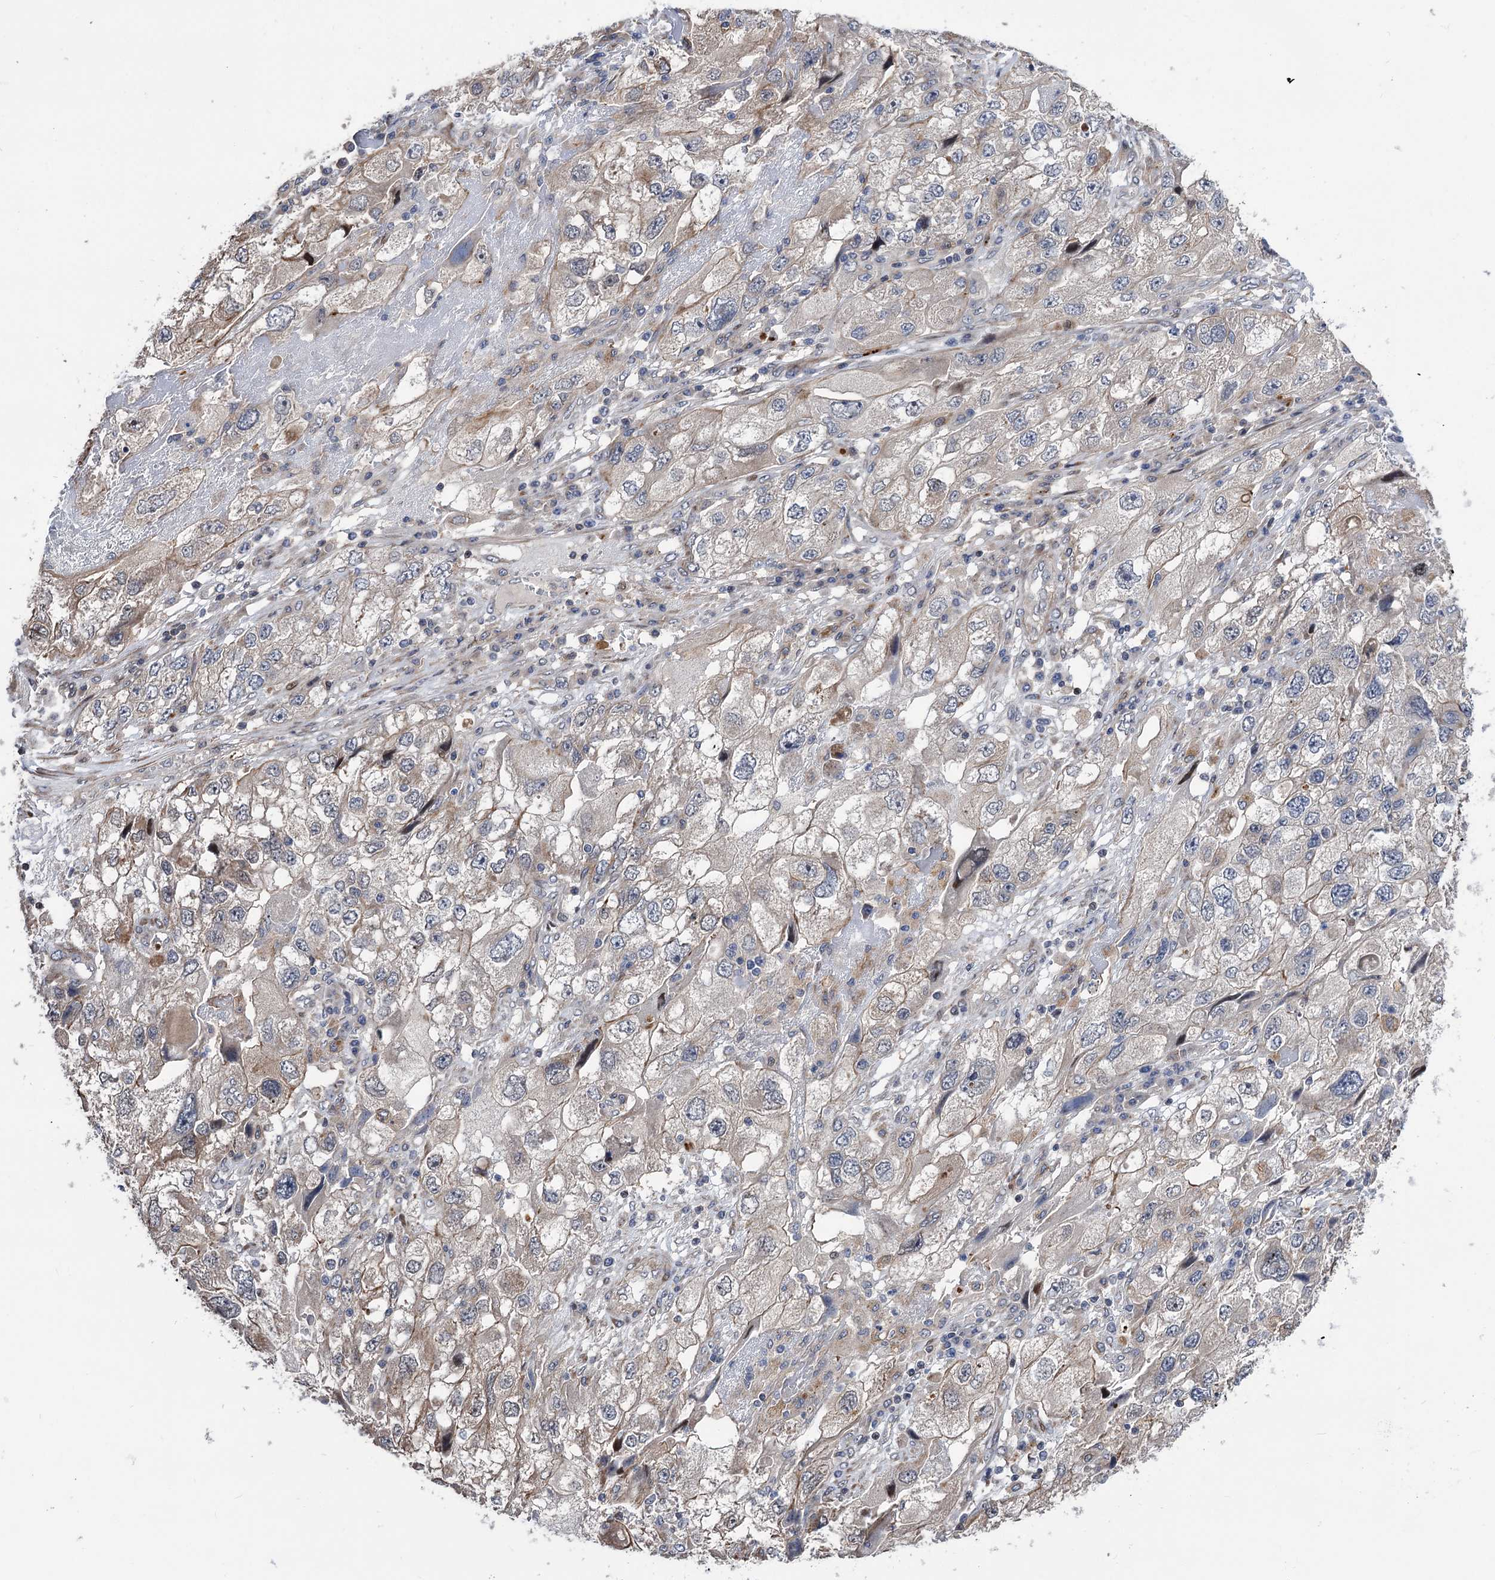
{"staining": {"intensity": "weak", "quantity": "25%-75%", "location": "cytoplasmic/membranous"}, "tissue": "endometrial cancer", "cell_type": "Tumor cells", "image_type": "cancer", "snomed": [{"axis": "morphology", "description": "Adenocarcinoma, NOS"}, {"axis": "topography", "description": "Endometrium"}], "caption": "The micrograph exhibits a brown stain indicating the presence of a protein in the cytoplasmic/membranous of tumor cells in endometrial adenocarcinoma. (brown staining indicates protein expression, while blue staining denotes nuclei).", "gene": "UBR1", "patient": {"sex": "female", "age": 49}}